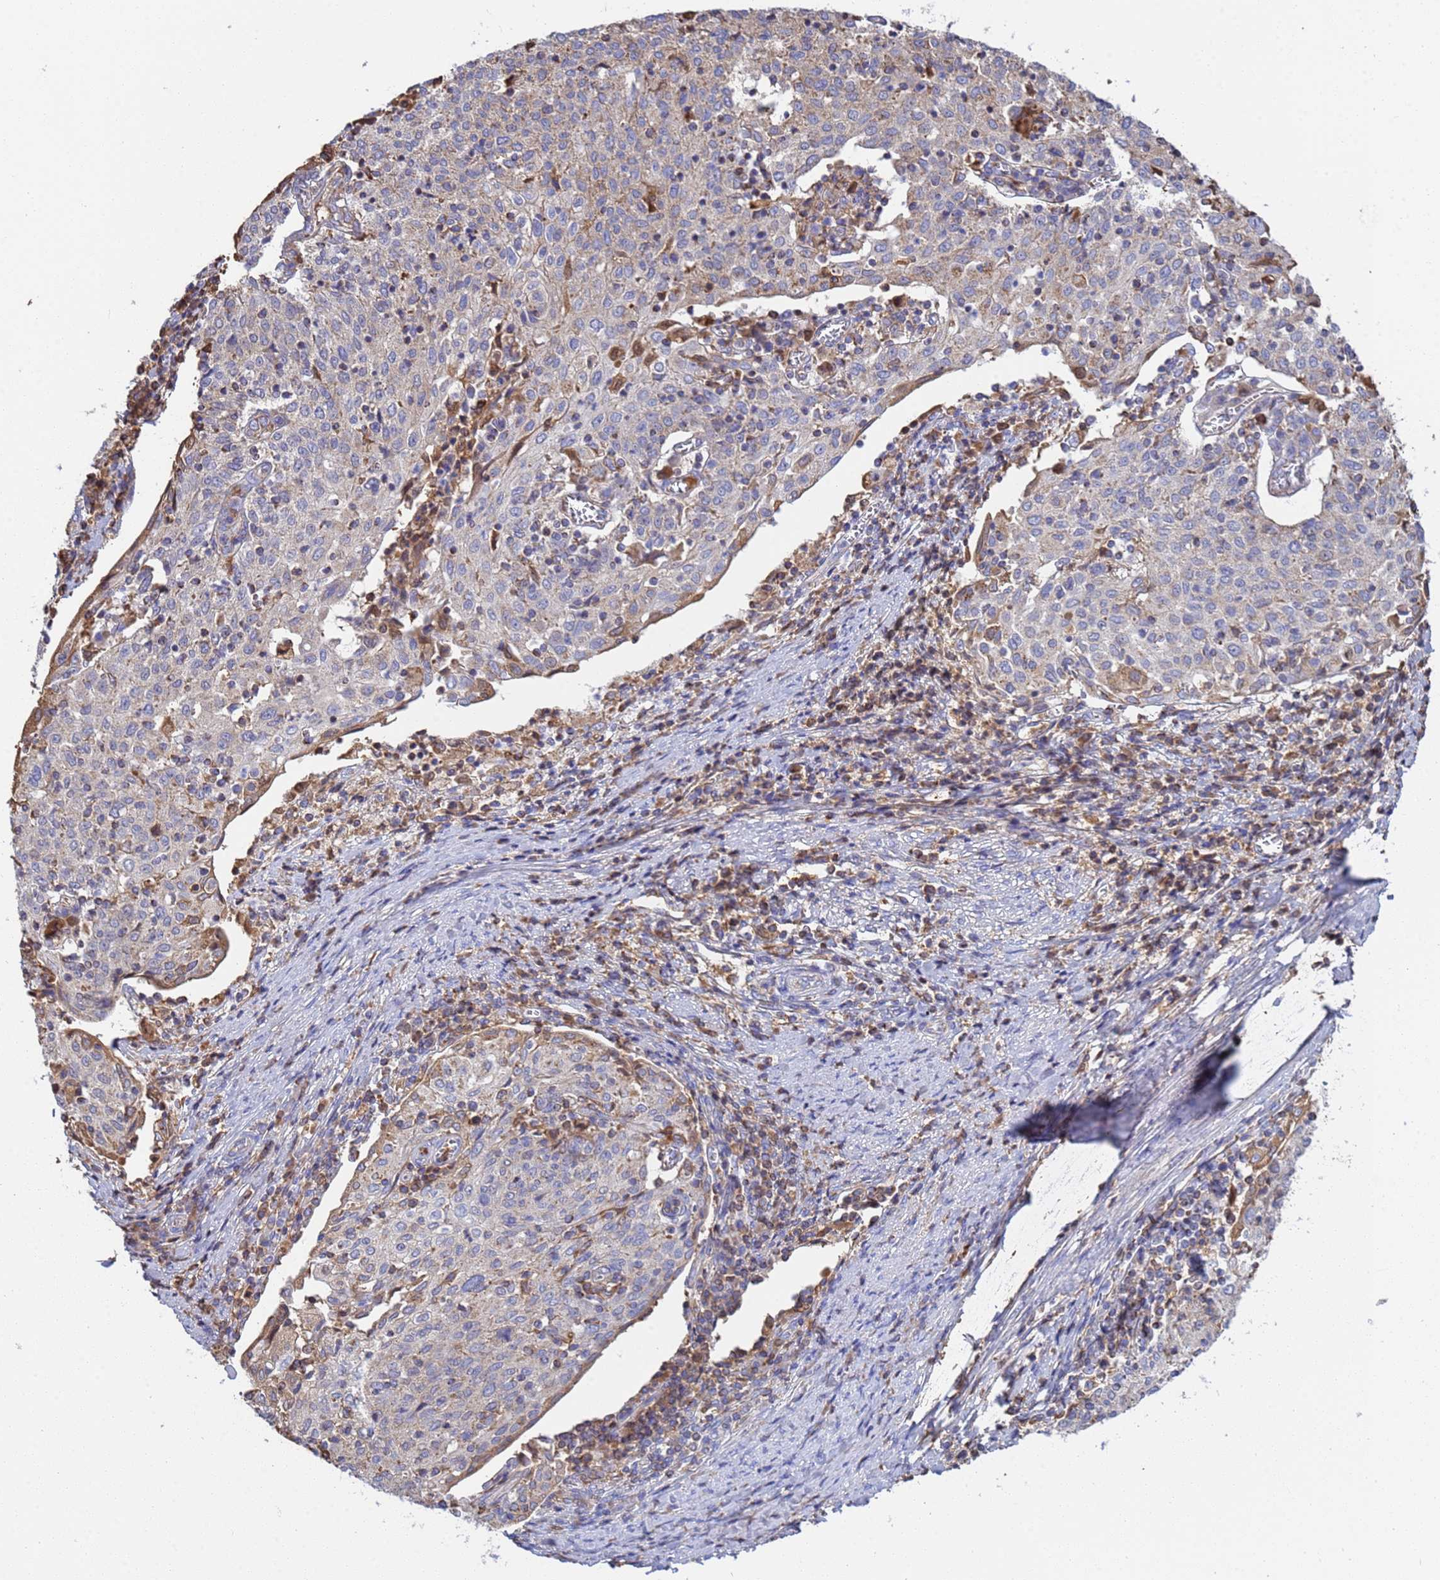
{"staining": {"intensity": "negative", "quantity": "none", "location": "none"}, "tissue": "cervical cancer", "cell_type": "Tumor cells", "image_type": "cancer", "snomed": [{"axis": "morphology", "description": "Squamous cell carcinoma, NOS"}, {"axis": "topography", "description": "Cervix"}], "caption": "Immunohistochemistry (IHC) photomicrograph of cervical cancer stained for a protein (brown), which shows no staining in tumor cells. Nuclei are stained in blue.", "gene": "GLUD1", "patient": {"sex": "female", "age": 52}}